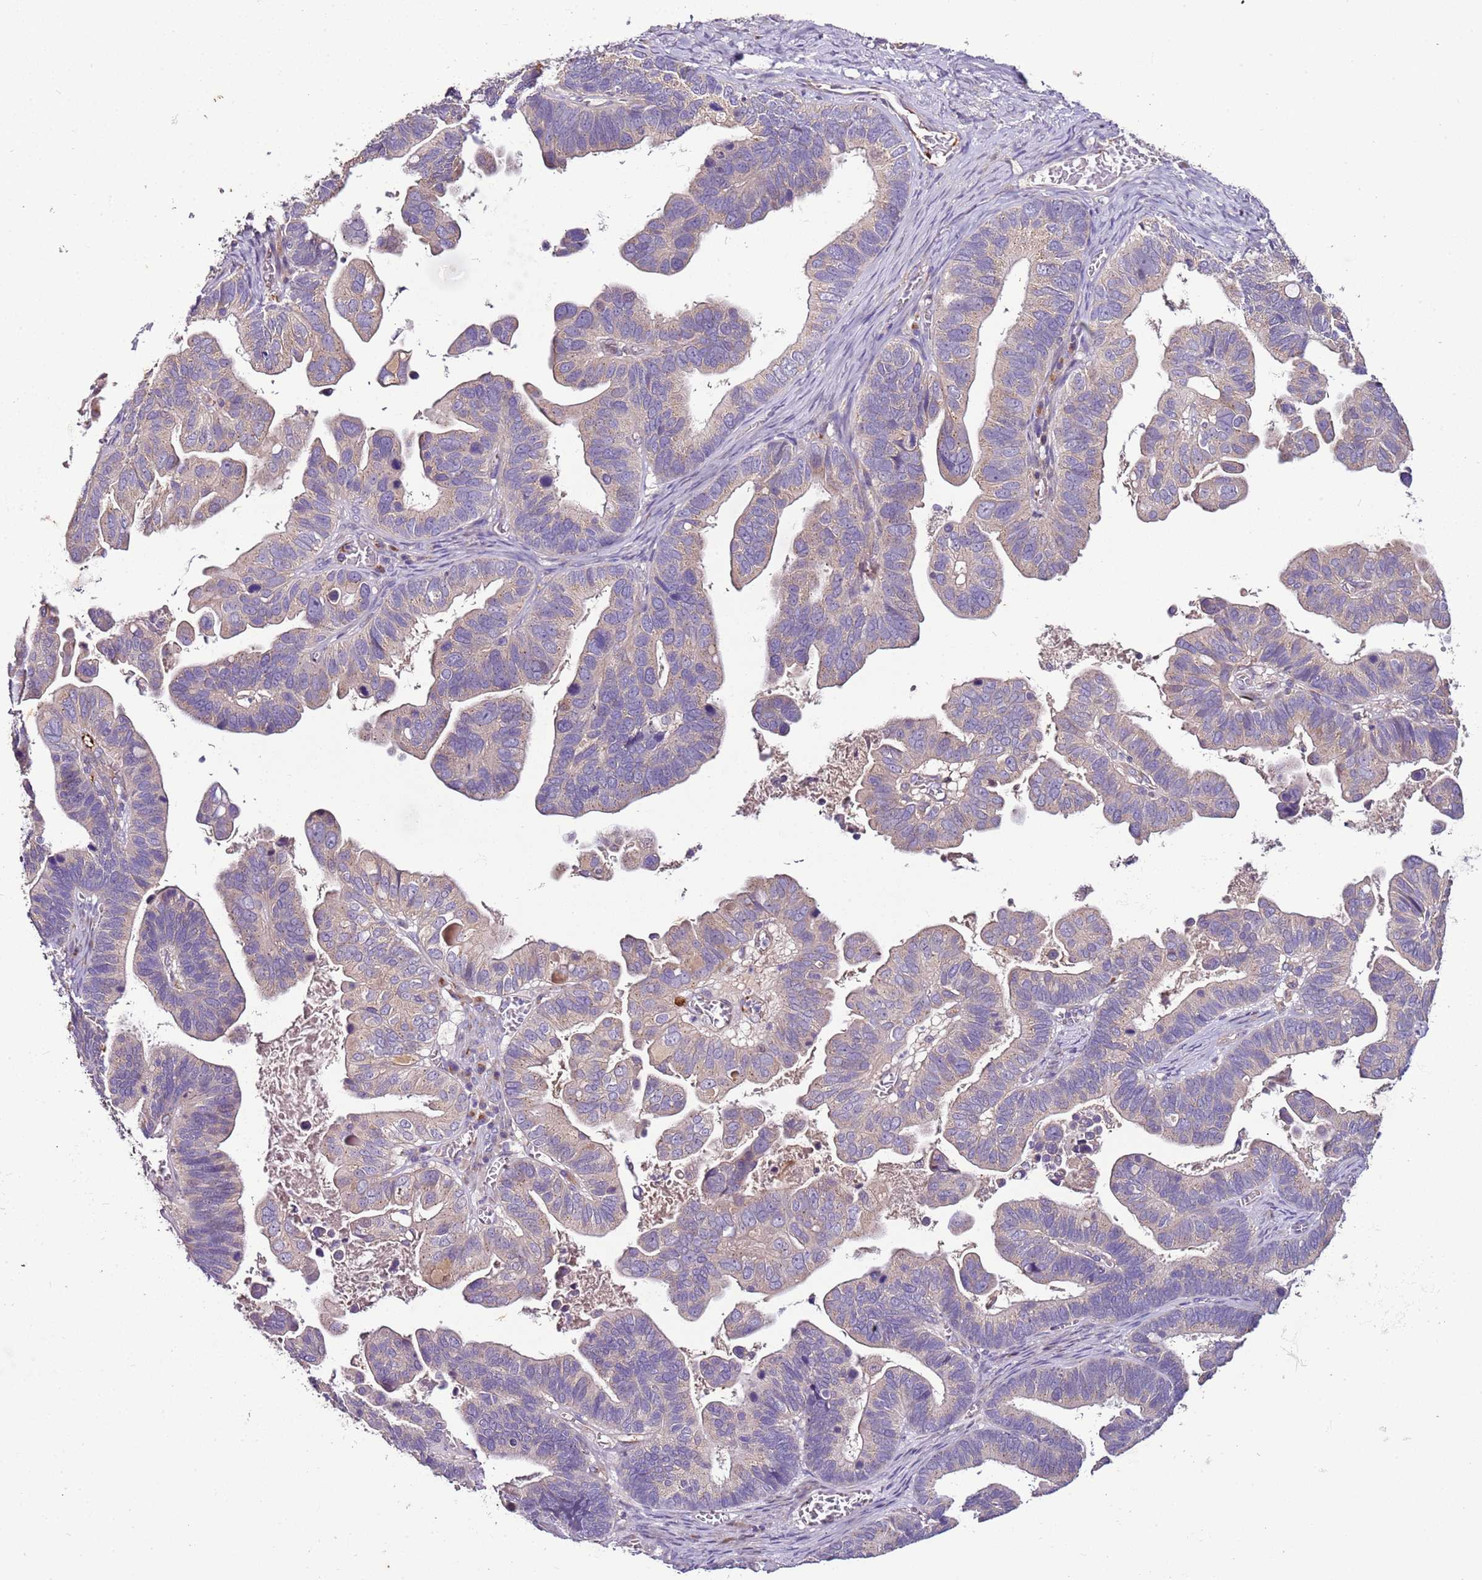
{"staining": {"intensity": "negative", "quantity": "none", "location": "none"}, "tissue": "ovarian cancer", "cell_type": "Tumor cells", "image_type": "cancer", "snomed": [{"axis": "morphology", "description": "Cystadenocarcinoma, serous, NOS"}, {"axis": "topography", "description": "Ovary"}], "caption": "Immunohistochemistry (IHC) image of neoplastic tissue: human ovarian serous cystadenocarcinoma stained with DAB (3,3'-diaminobenzidine) shows no significant protein expression in tumor cells.", "gene": "FAM20A", "patient": {"sex": "female", "age": 56}}